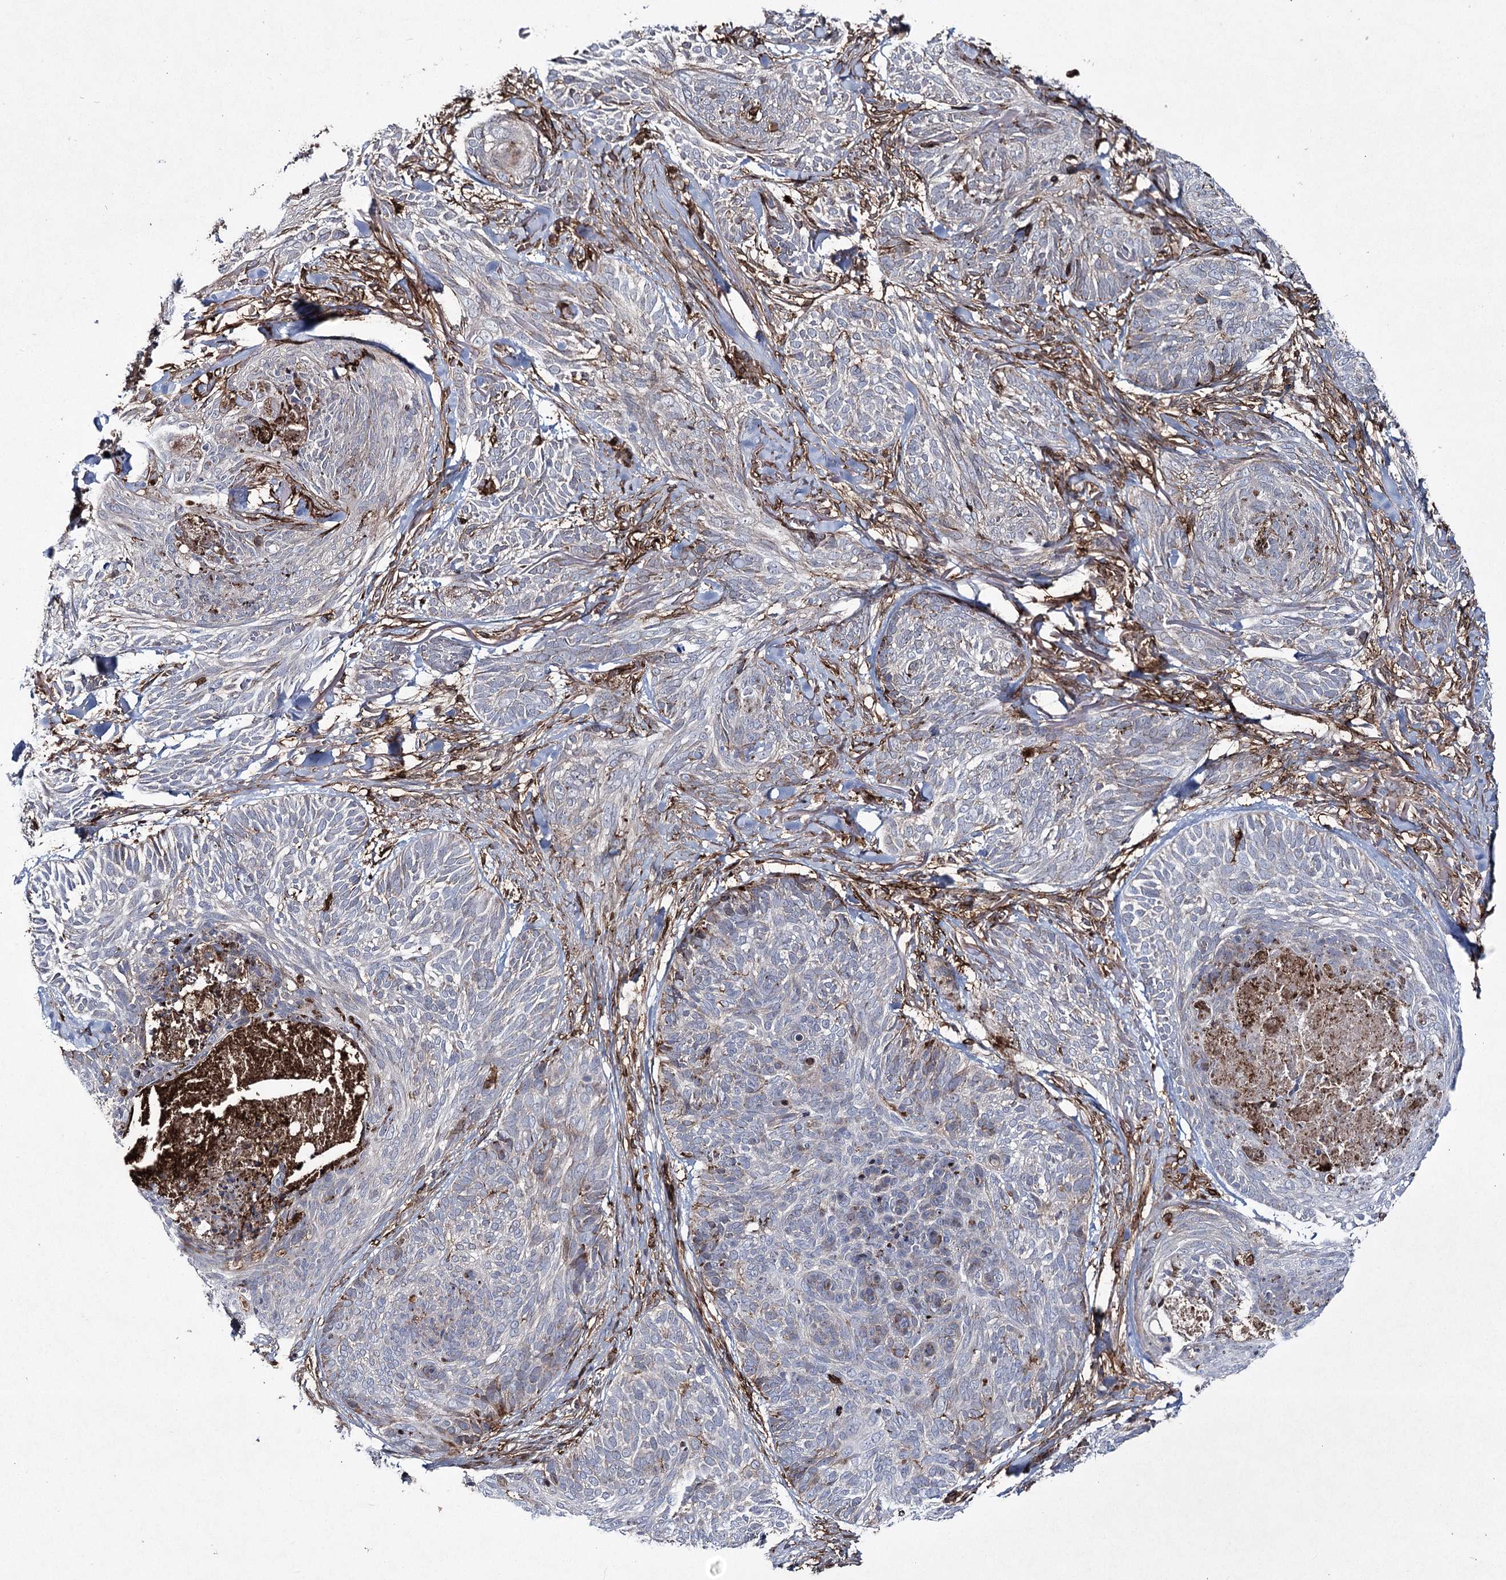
{"staining": {"intensity": "negative", "quantity": "none", "location": "none"}, "tissue": "skin cancer", "cell_type": "Tumor cells", "image_type": "cancer", "snomed": [{"axis": "morphology", "description": "Normal tissue, NOS"}, {"axis": "morphology", "description": "Basal cell carcinoma"}, {"axis": "topography", "description": "Skin"}], "caption": "The immunohistochemistry image has no significant staining in tumor cells of basal cell carcinoma (skin) tissue.", "gene": "DCUN1D4", "patient": {"sex": "male", "age": 66}}